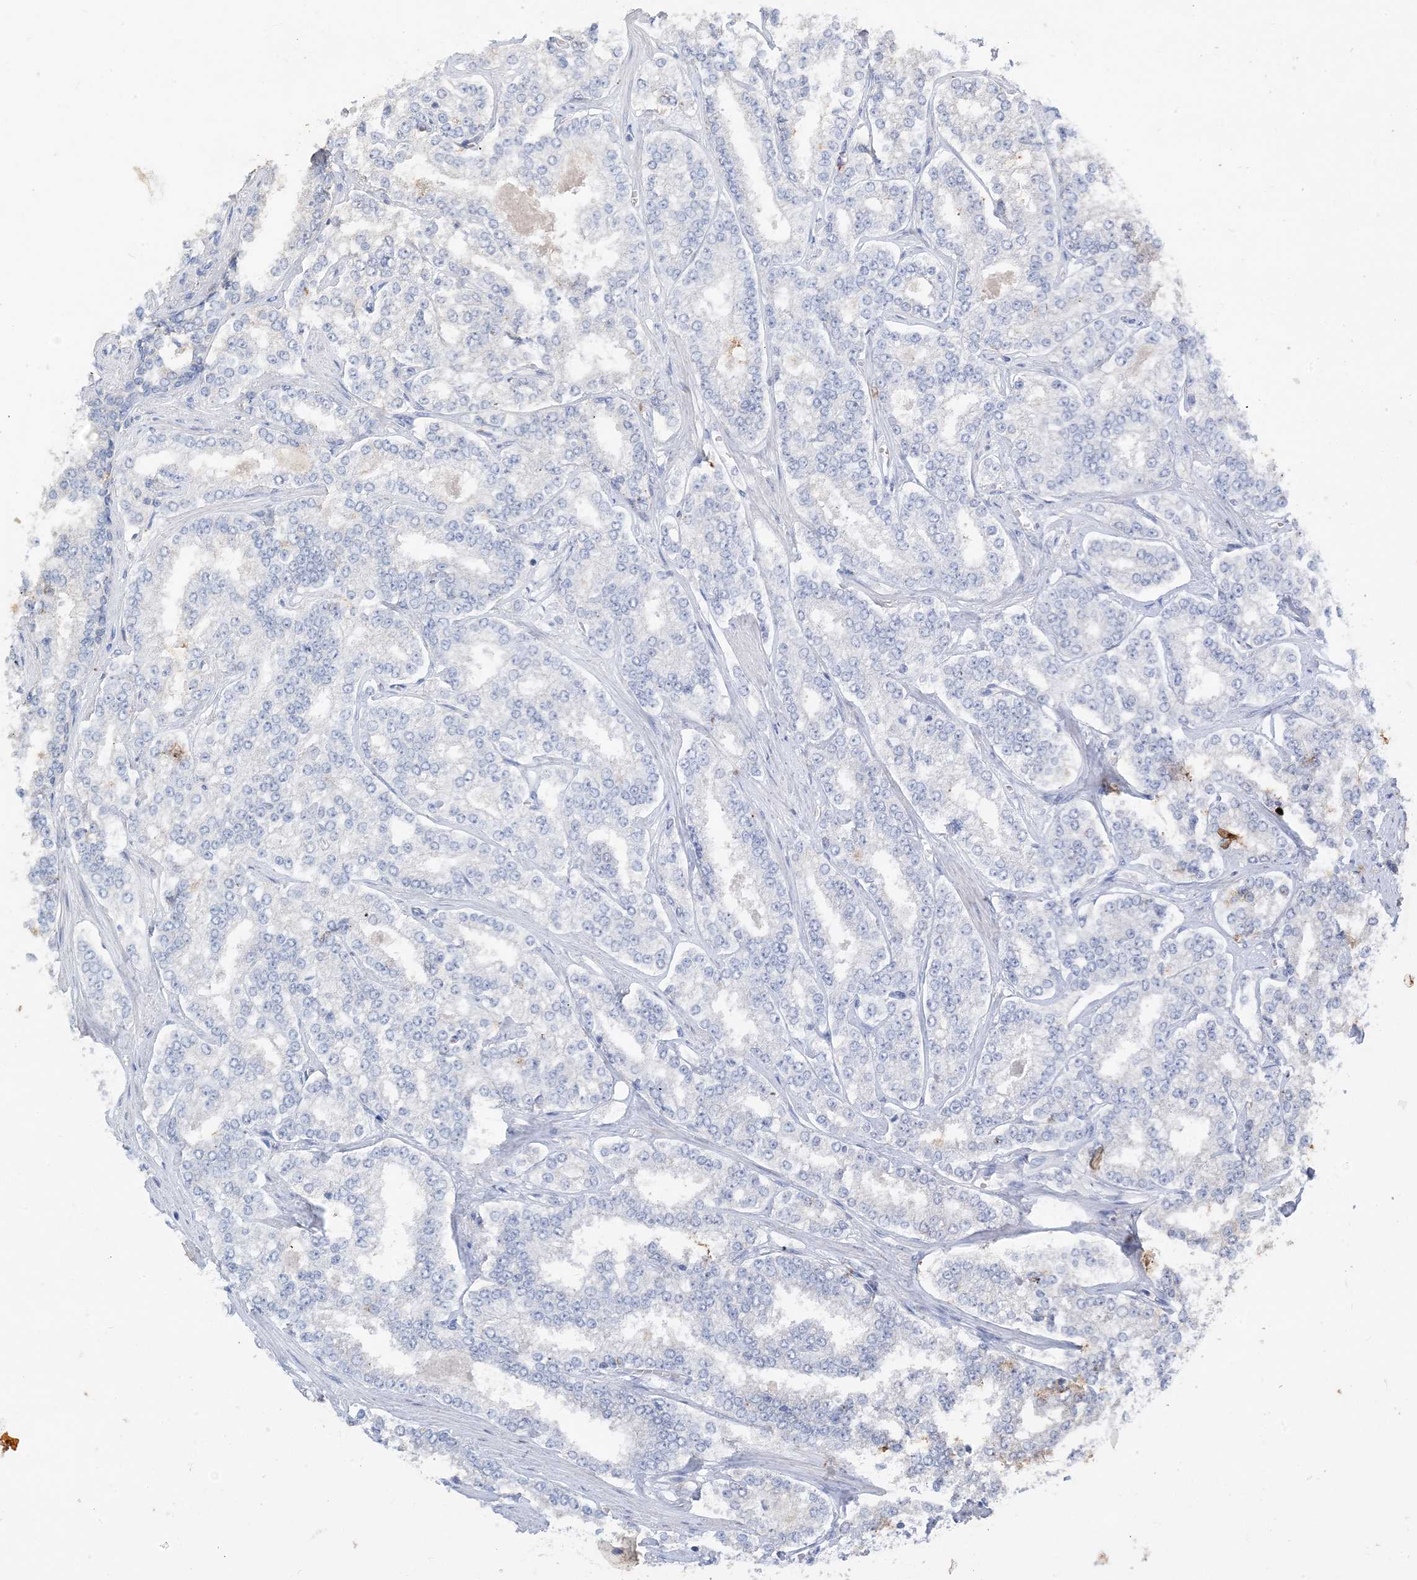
{"staining": {"intensity": "negative", "quantity": "none", "location": "none"}, "tissue": "prostate cancer", "cell_type": "Tumor cells", "image_type": "cancer", "snomed": [{"axis": "morphology", "description": "Normal tissue, NOS"}, {"axis": "morphology", "description": "Adenocarcinoma, High grade"}, {"axis": "topography", "description": "Prostate"}], "caption": "A photomicrograph of high-grade adenocarcinoma (prostate) stained for a protein reveals no brown staining in tumor cells.", "gene": "KPRP", "patient": {"sex": "male", "age": 83}}